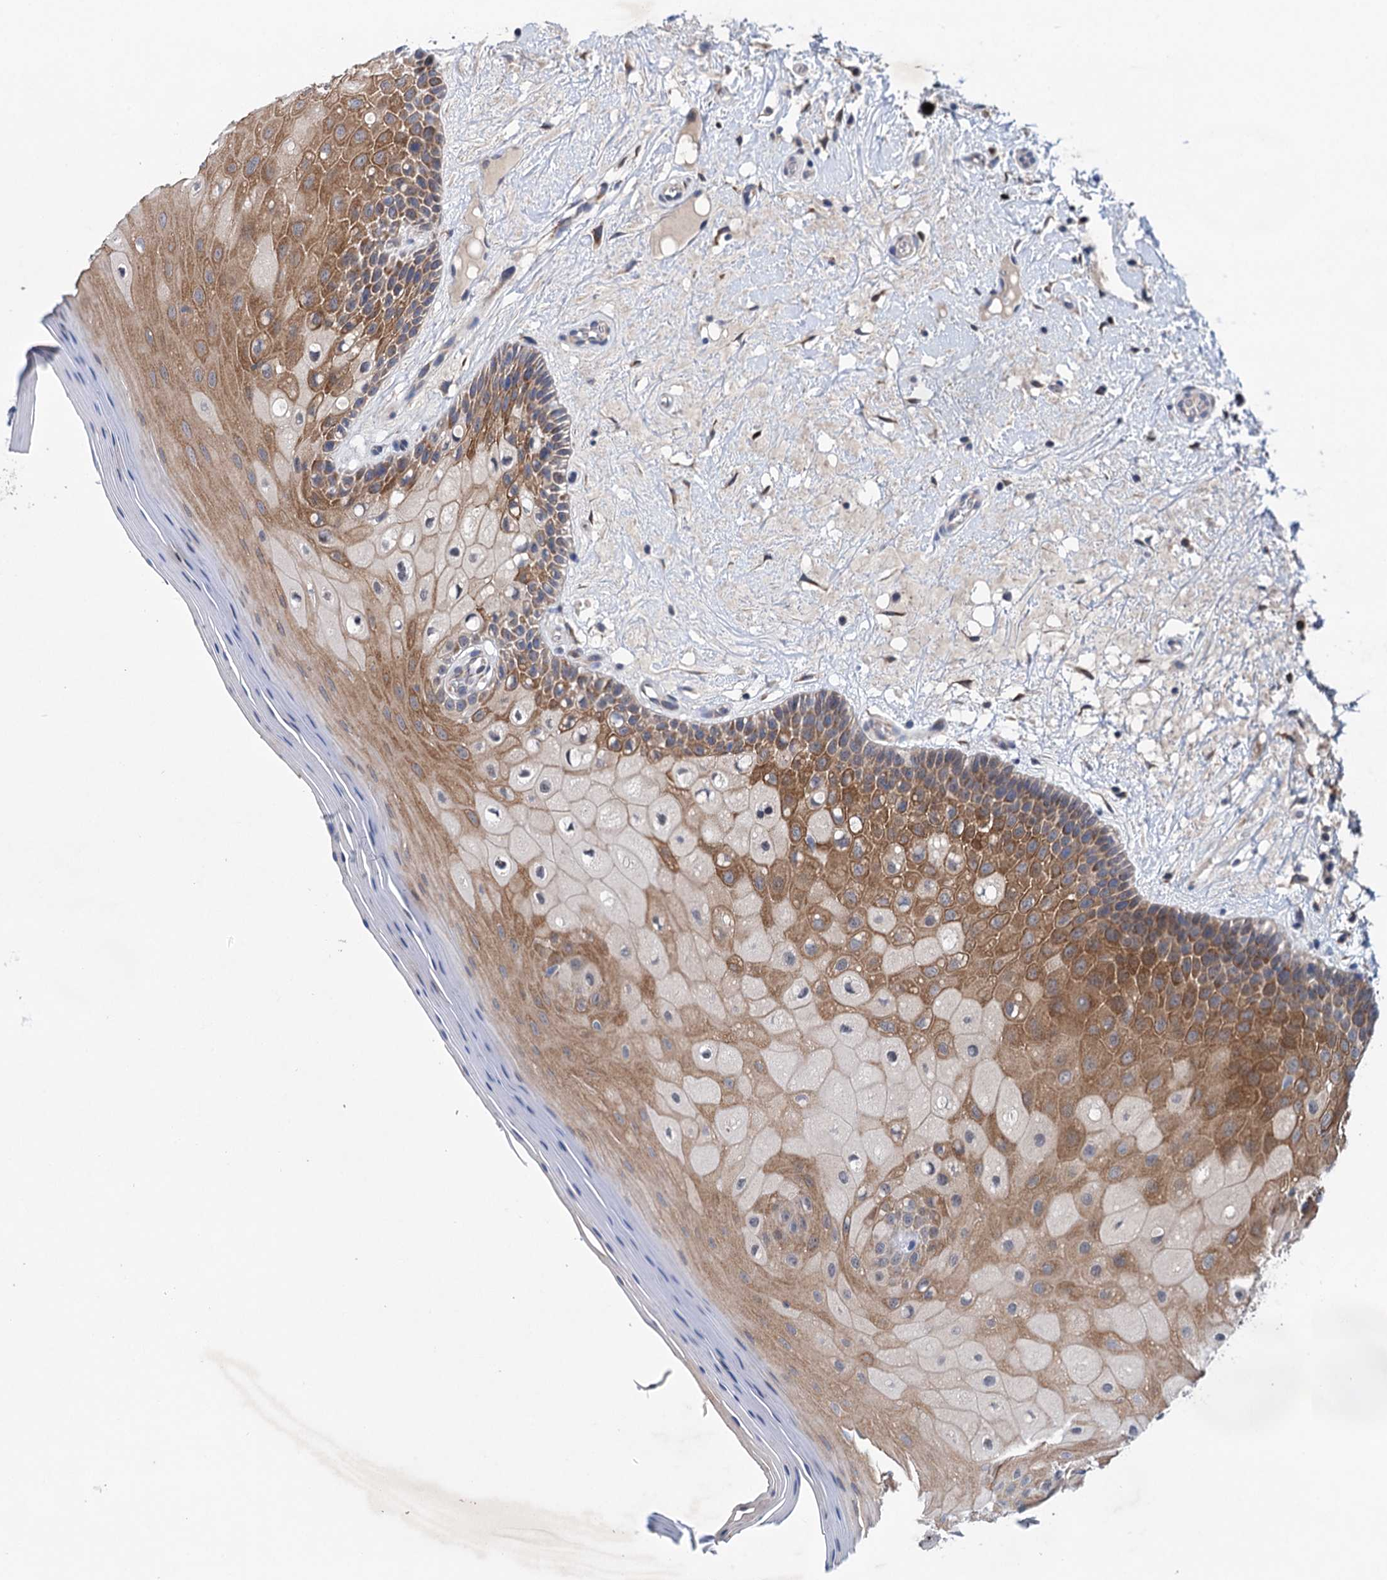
{"staining": {"intensity": "moderate", "quantity": "25%-75%", "location": "cytoplasmic/membranous"}, "tissue": "oral mucosa", "cell_type": "Squamous epithelial cells", "image_type": "normal", "snomed": [{"axis": "morphology", "description": "Normal tissue, NOS"}, {"axis": "topography", "description": "Oral tissue"}, {"axis": "topography", "description": "Tounge, NOS"}], "caption": "This is a histology image of IHC staining of normal oral mucosa, which shows moderate staining in the cytoplasmic/membranous of squamous epithelial cells.", "gene": "EYA4", "patient": {"sex": "male", "age": 47}}